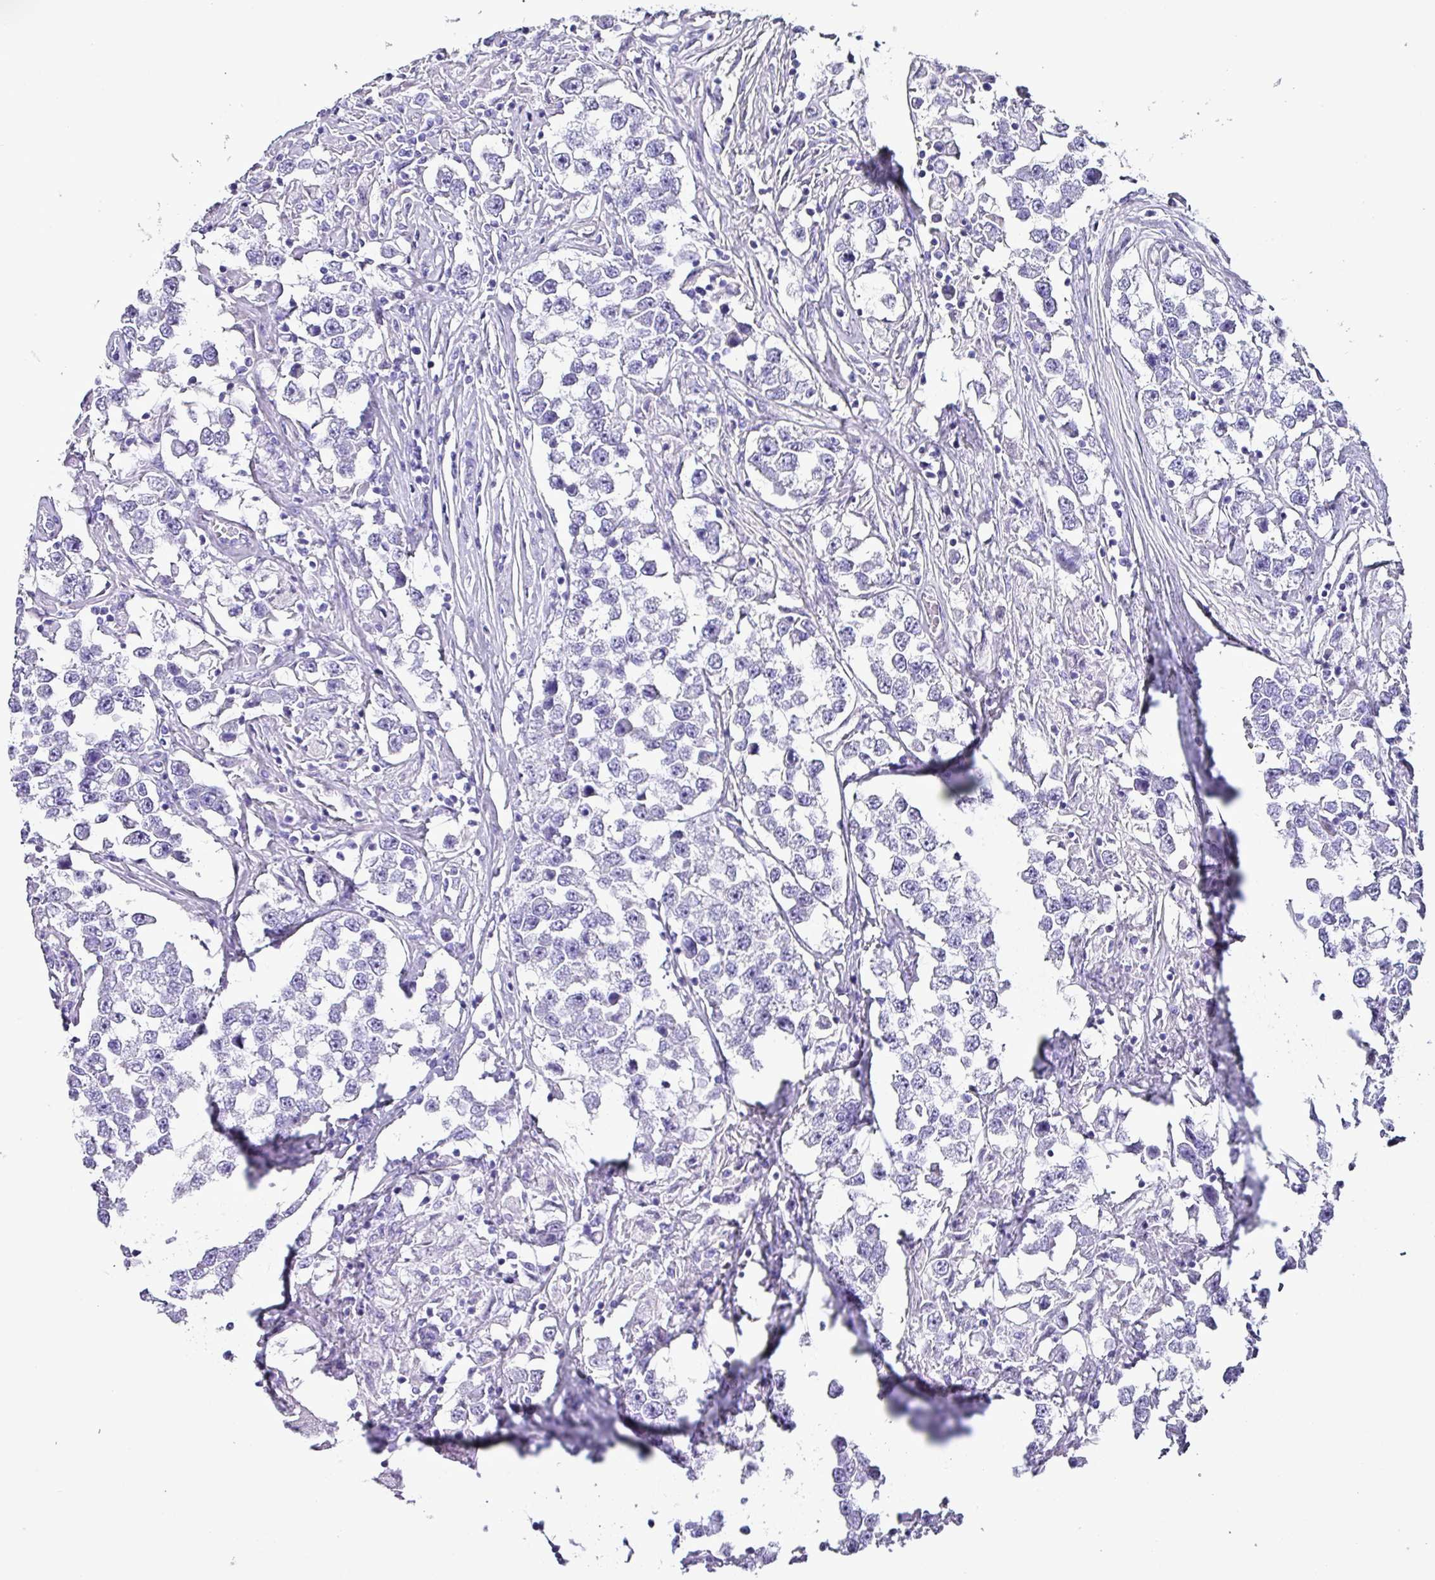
{"staining": {"intensity": "negative", "quantity": "none", "location": "none"}, "tissue": "testis cancer", "cell_type": "Tumor cells", "image_type": "cancer", "snomed": [{"axis": "morphology", "description": "Seminoma, NOS"}, {"axis": "topography", "description": "Testis"}], "caption": "Protein analysis of seminoma (testis) displays no significant positivity in tumor cells.", "gene": "KRT6C", "patient": {"sex": "male", "age": 46}}